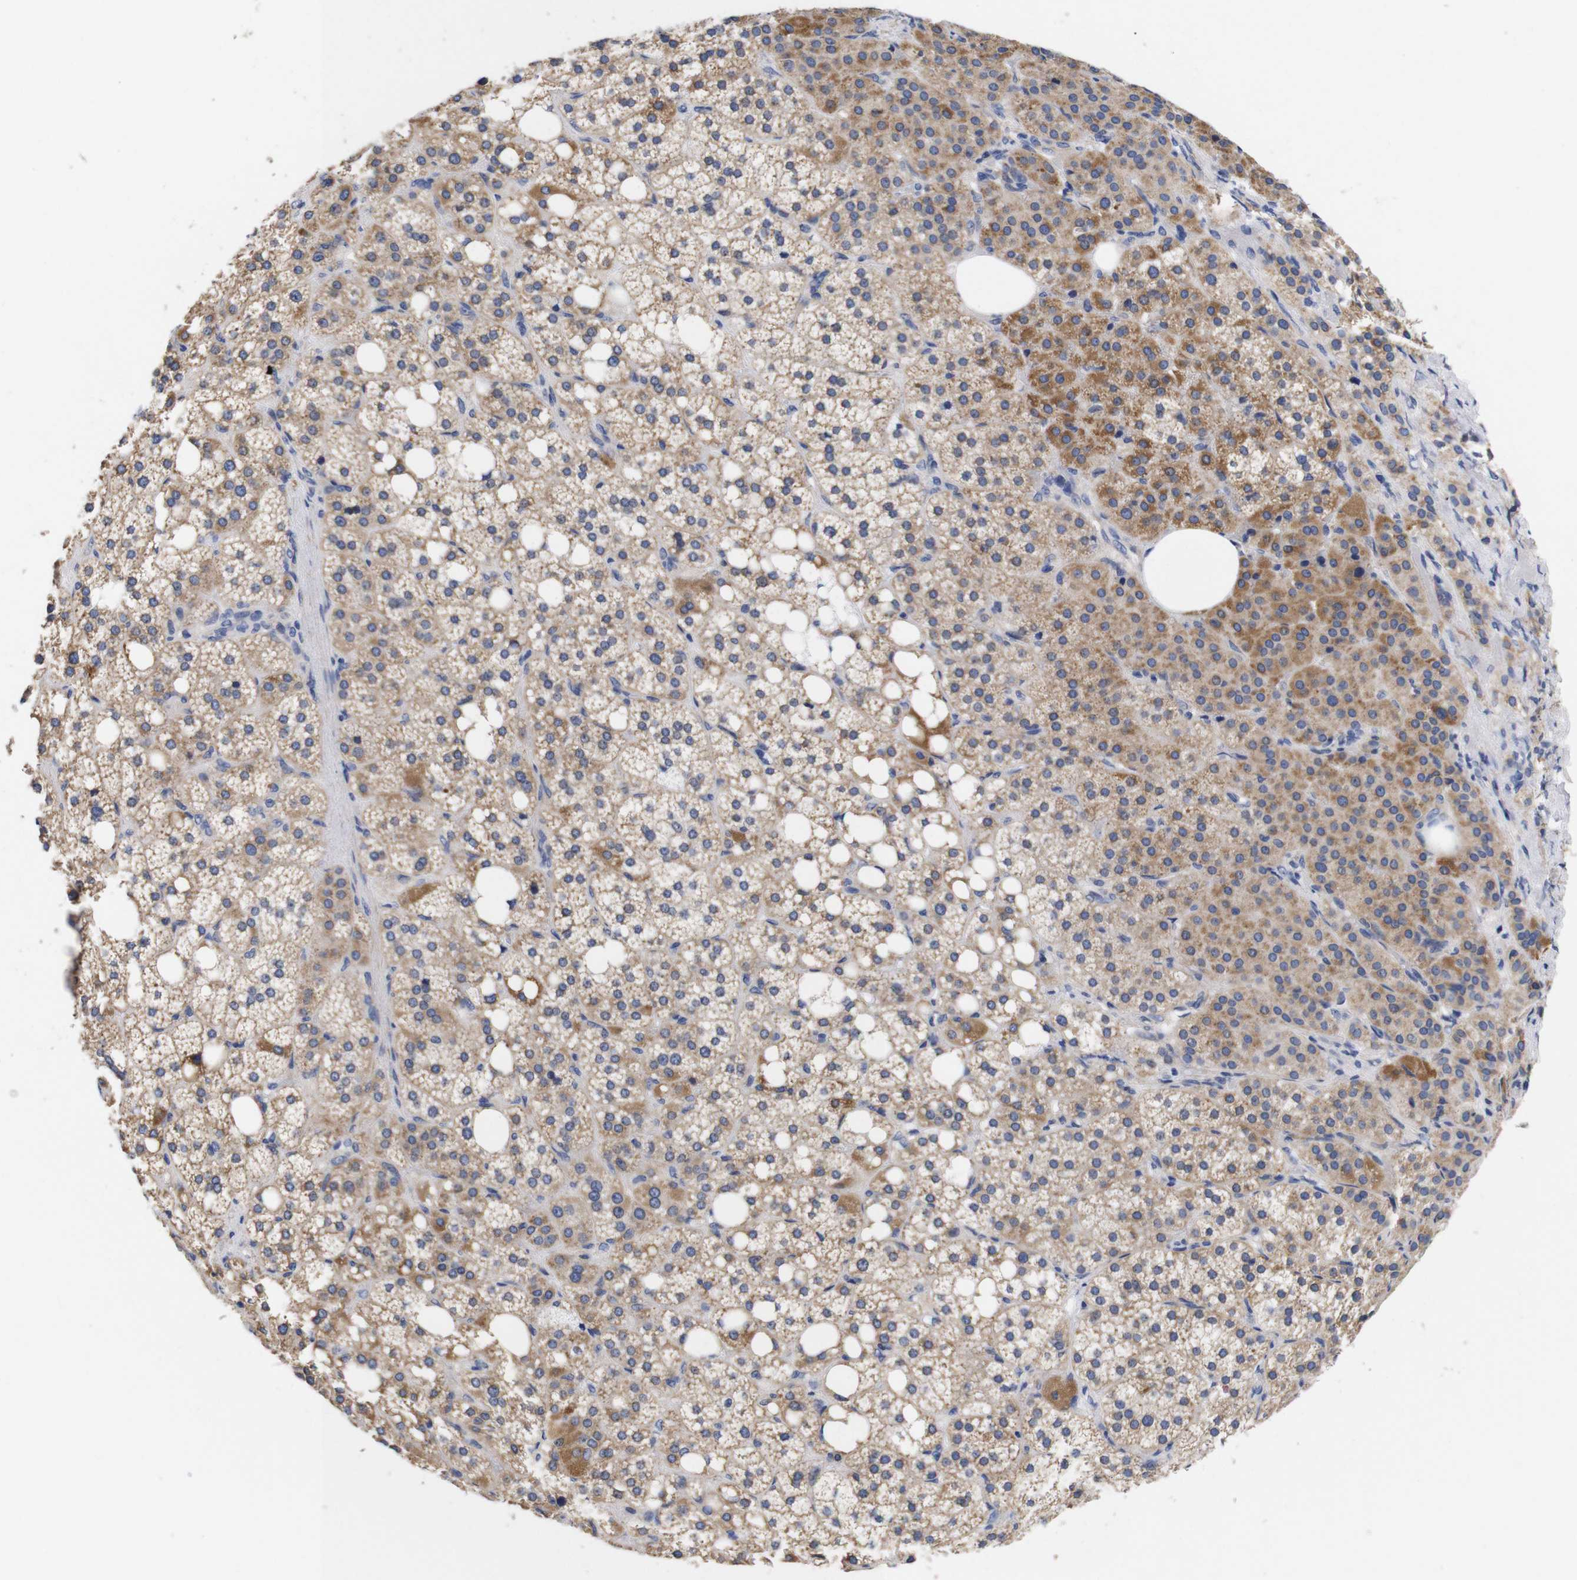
{"staining": {"intensity": "moderate", "quantity": ">75%", "location": "cytoplasmic/membranous"}, "tissue": "adrenal gland", "cell_type": "Glandular cells", "image_type": "normal", "snomed": [{"axis": "morphology", "description": "Normal tissue, NOS"}, {"axis": "topography", "description": "Adrenal gland"}], "caption": "IHC (DAB (3,3'-diaminobenzidine)) staining of benign adrenal gland shows moderate cytoplasmic/membranous protein positivity in approximately >75% of glandular cells.", "gene": "OPN3", "patient": {"sex": "female", "age": 59}}